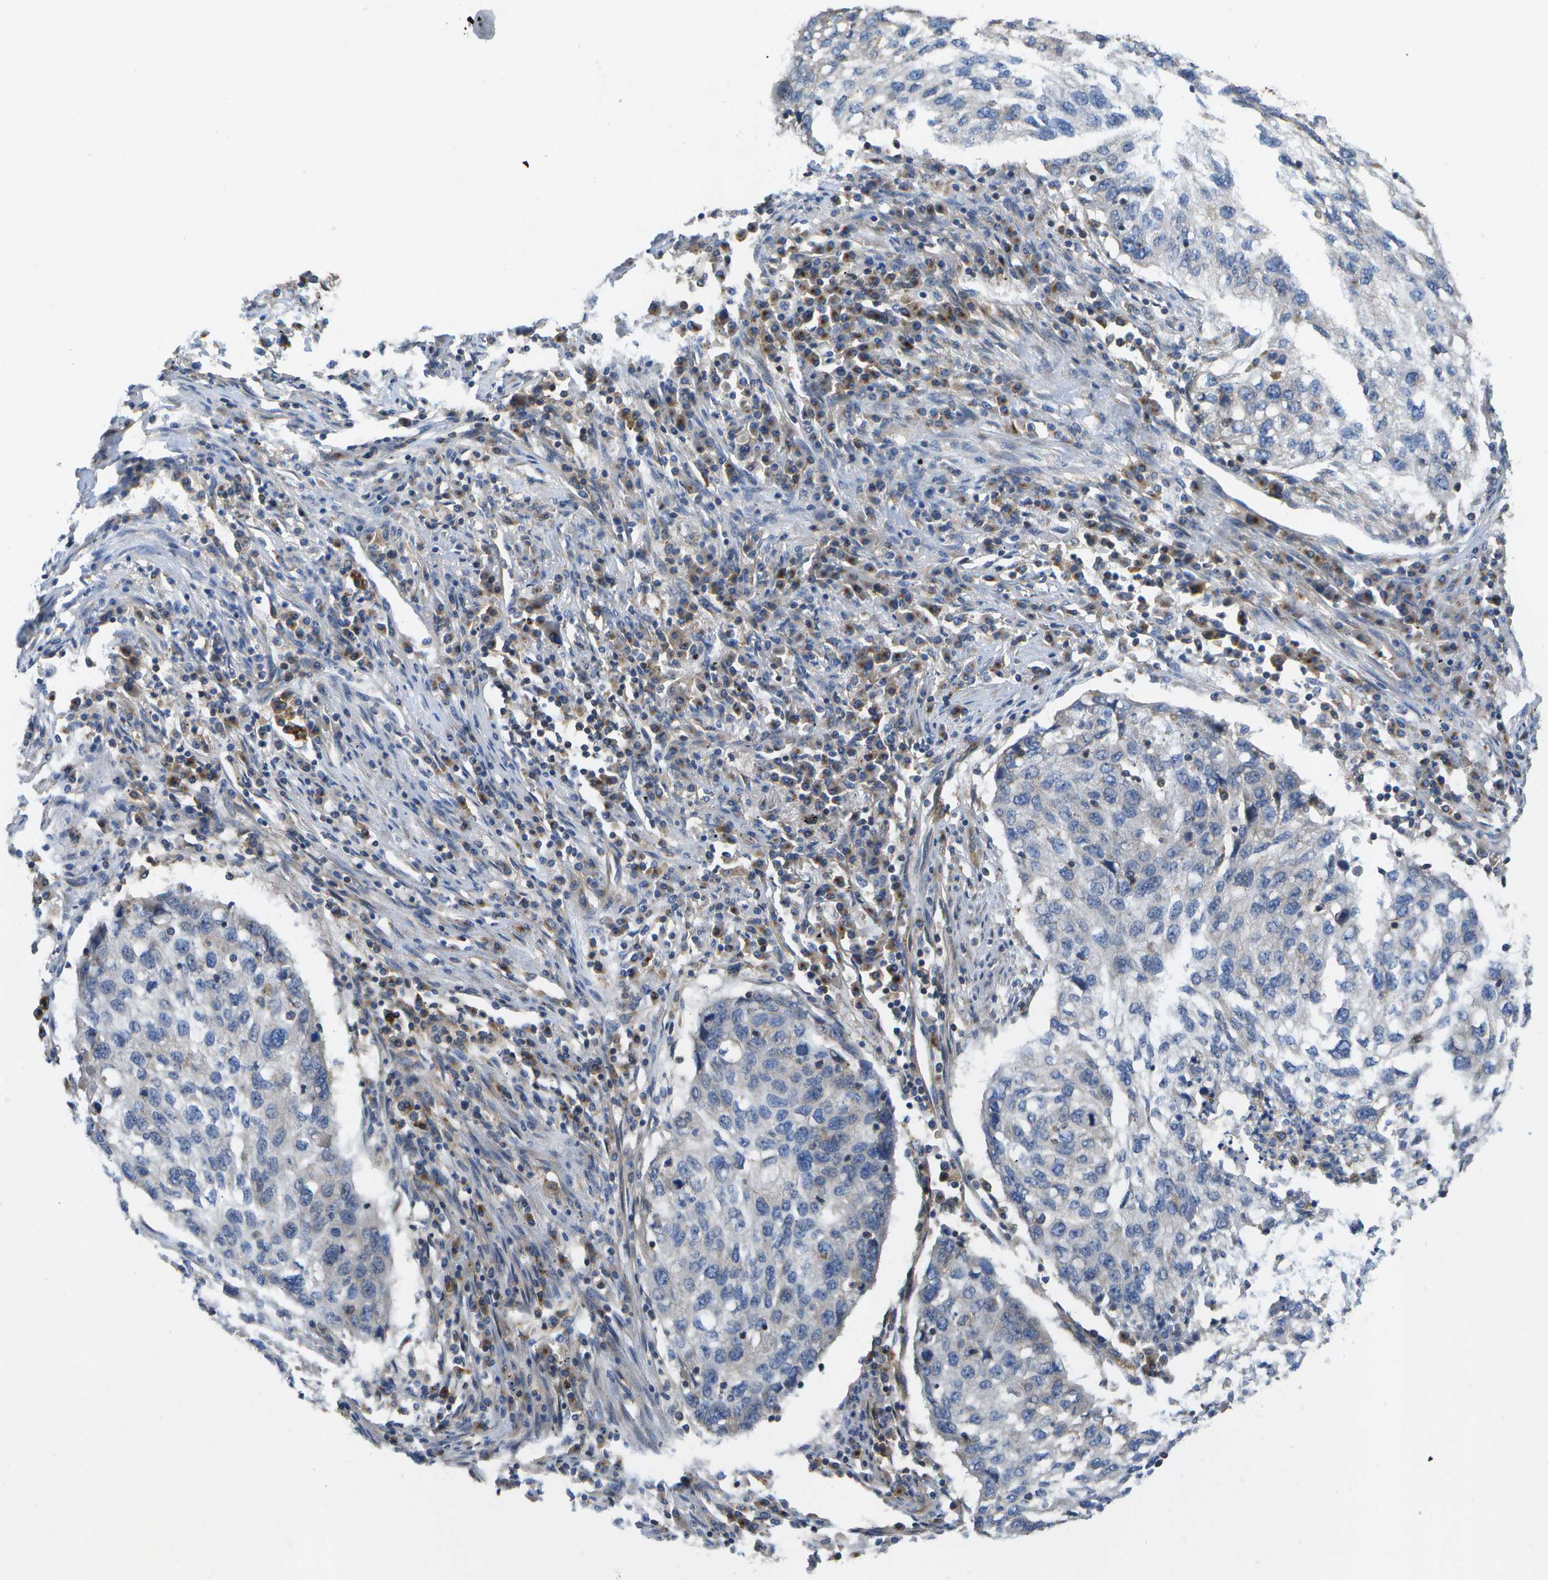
{"staining": {"intensity": "negative", "quantity": "none", "location": "none"}, "tissue": "lung cancer", "cell_type": "Tumor cells", "image_type": "cancer", "snomed": [{"axis": "morphology", "description": "Squamous cell carcinoma, NOS"}, {"axis": "topography", "description": "Lung"}], "caption": "An immunohistochemistry (IHC) histopathology image of lung cancer (squamous cell carcinoma) is shown. There is no staining in tumor cells of lung cancer (squamous cell carcinoma).", "gene": "BST2", "patient": {"sex": "female", "age": 63}}